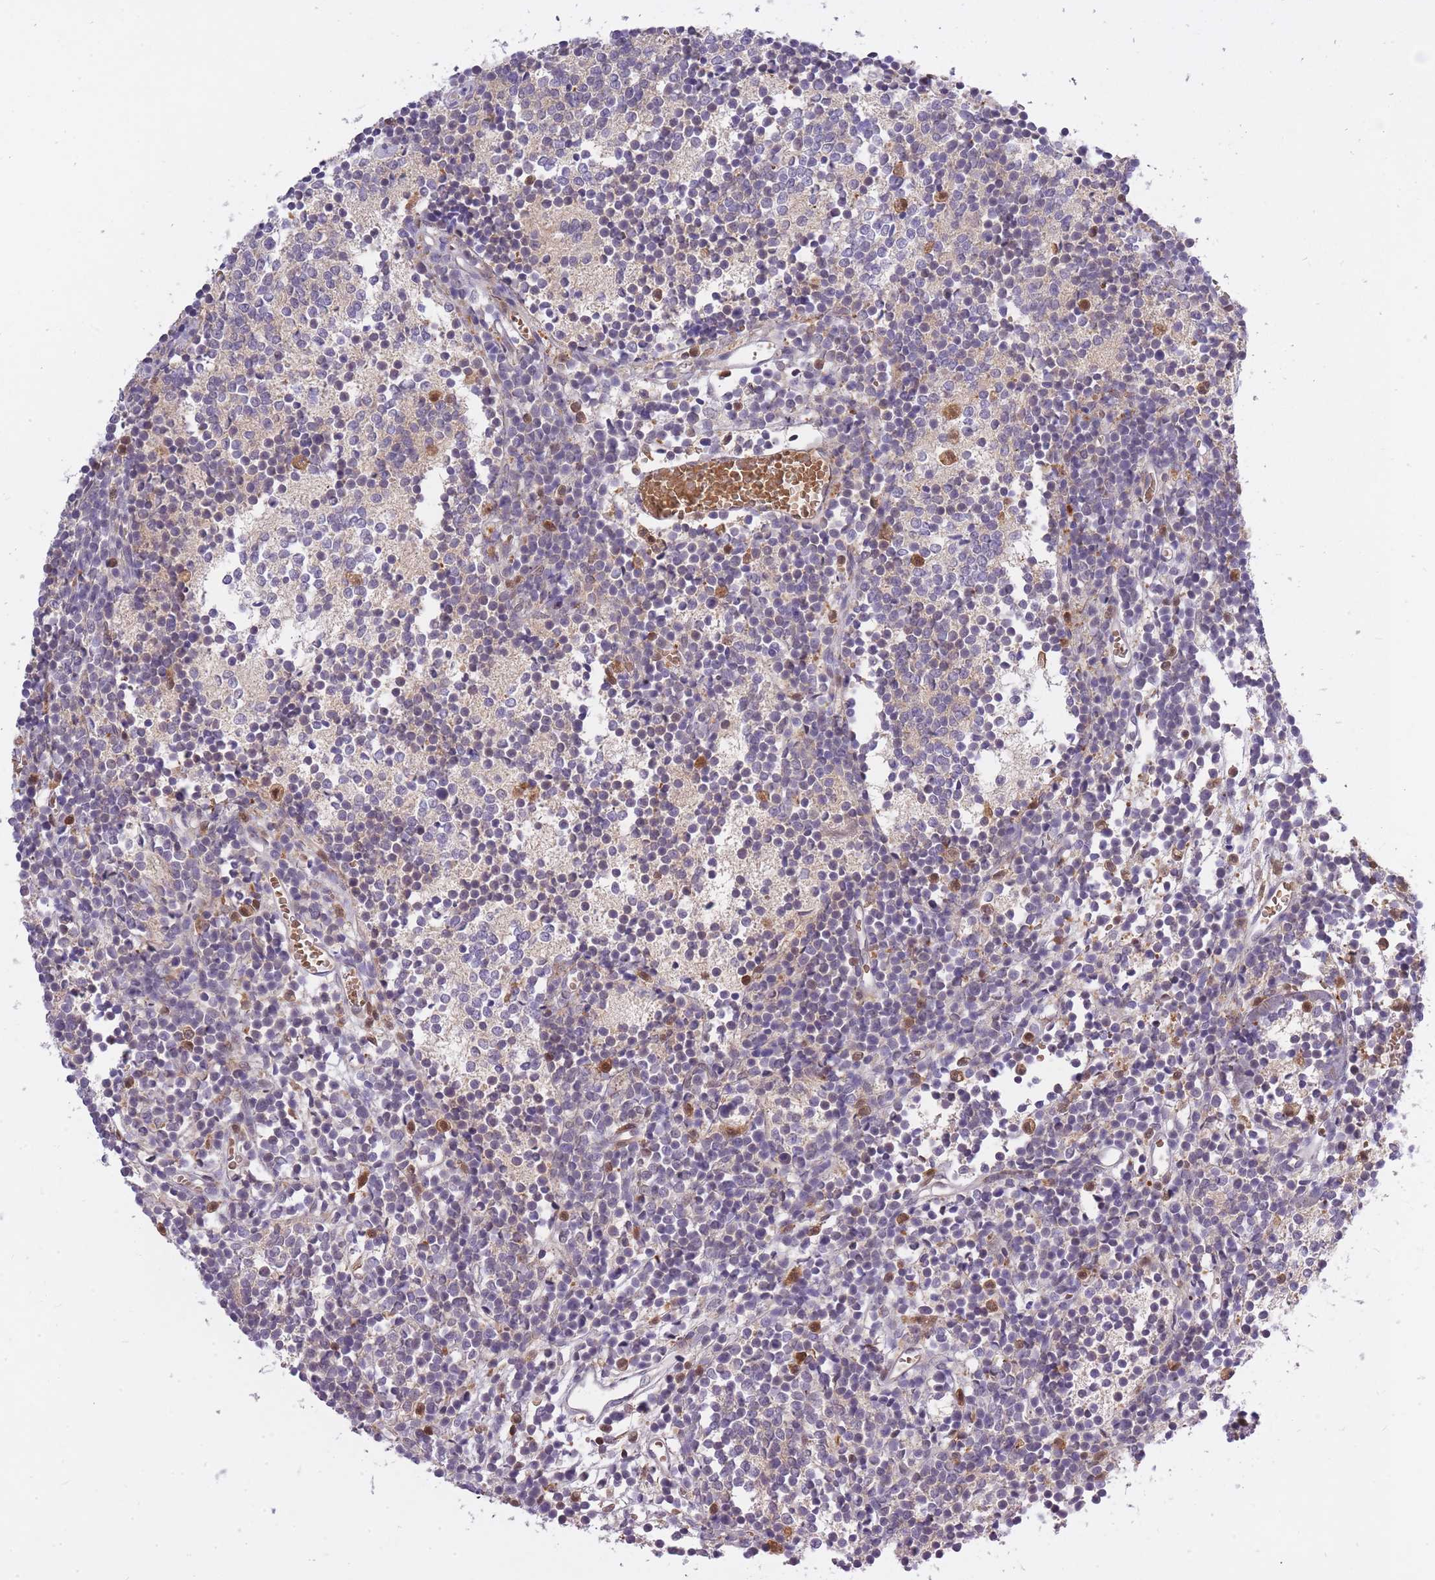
{"staining": {"intensity": "negative", "quantity": "none", "location": "none"}, "tissue": "glioma", "cell_type": "Tumor cells", "image_type": "cancer", "snomed": [{"axis": "morphology", "description": "Glioma, malignant, Low grade"}, {"axis": "topography", "description": "Brain"}], "caption": "Tumor cells are negative for brown protein staining in malignant glioma (low-grade). Brightfield microscopy of immunohistochemistry stained with DAB (3,3'-diaminobenzidine) (brown) and hematoxylin (blue), captured at high magnification.", "gene": "CXorf38", "patient": {"sex": "female", "age": 1}}